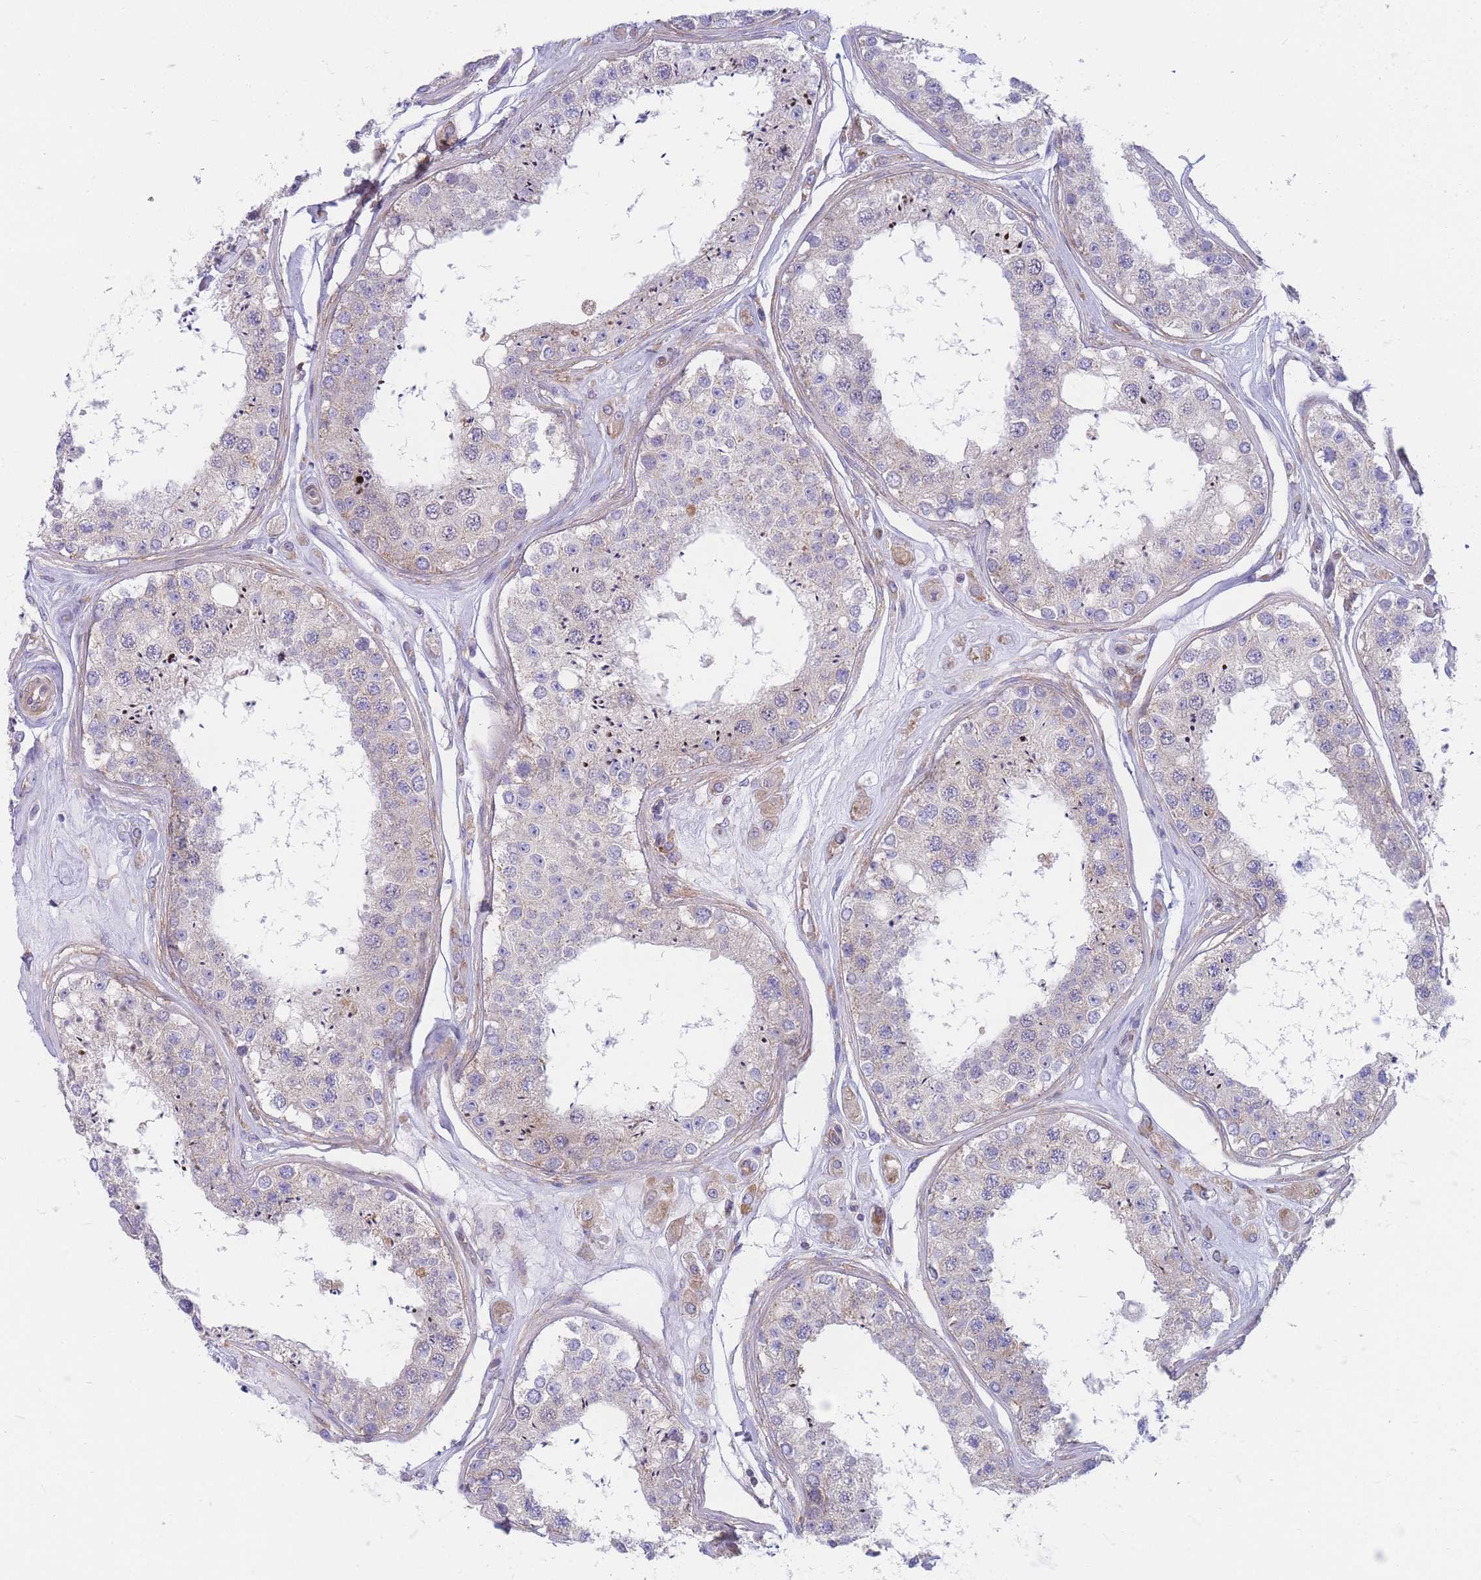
{"staining": {"intensity": "negative", "quantity": "none", "location": "none"}, "tissue": "testis", "cell_type": "Cells in seminiferous ducts", "image_type": "normal", "snomed": [{"axis": "morphology", "description": "Normal tissue, NOS"}, {"axis": "topography", "description": "Testis"}], "caption": "The IHC photomicrograph has no significant expression in cells in seminiferous ducts of testis.", "gene": "RPL8", "patient": {"sex": "male", "age": 25}}